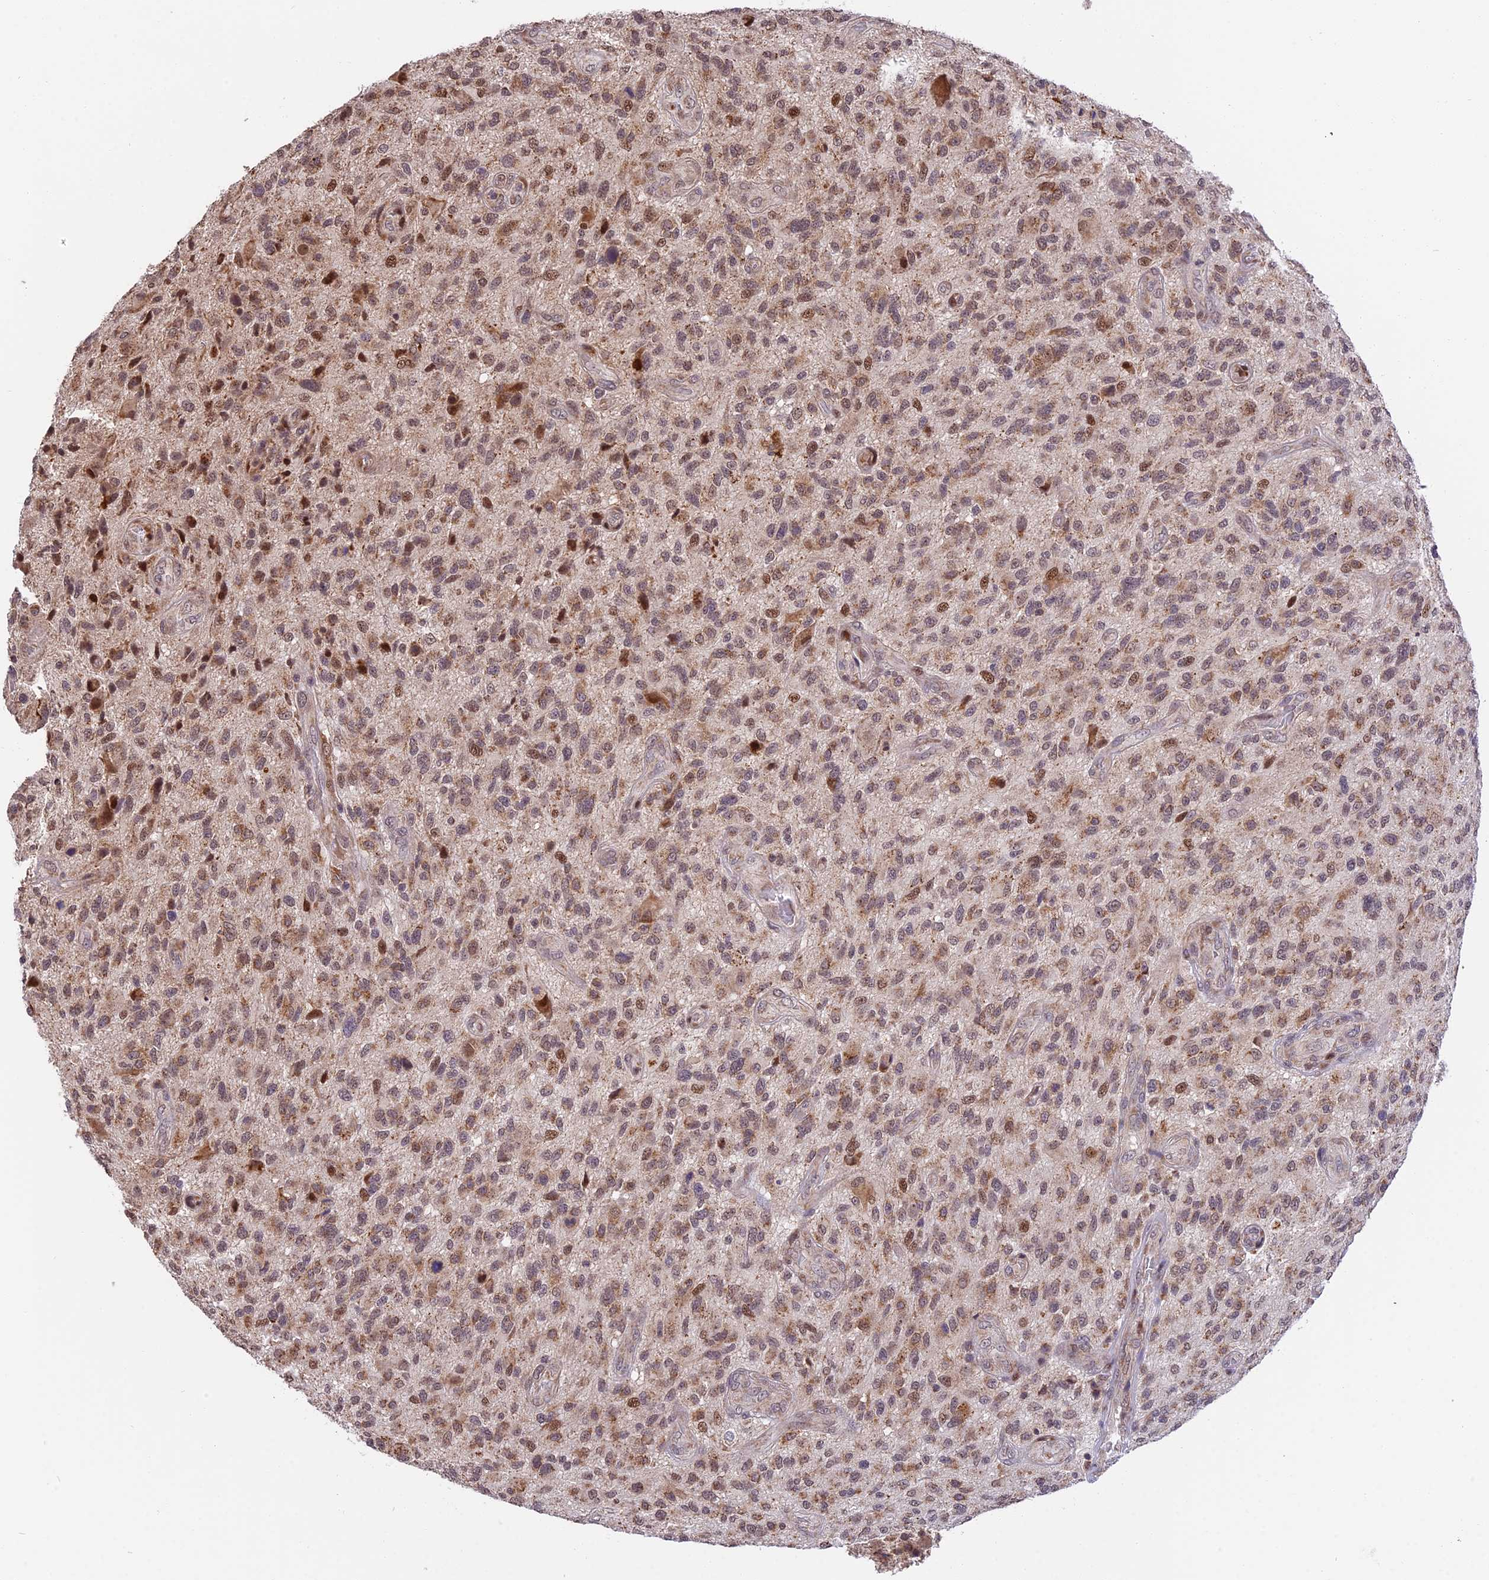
{"staining": {"intensity": "moderate", "quantity": "25%-75%", "location": "cytoplasmic/membranous,nuclear"}, "tissue": "glioma", "cell_type": "Tumor cells", "image_type": "cancer", "snomed": [{"axis": "morphology", "description": "Glioma, malignant, High grade"}, {"axis": "topography", "description": "Brain"}], "caption": "Immunohistochemistry (IHC) of human glioma demonstrates medium levels of moderate cytoplasmic/membranous and nuclear staining in about 25%-75% of tumor cells. The protein of interest is stained brown, and the nuclei are stained in blue (DAB IHC with brightfield microscopy, high magnification).", "gene": "RERGL", "patient": {"sex": "male", "age": 47}}